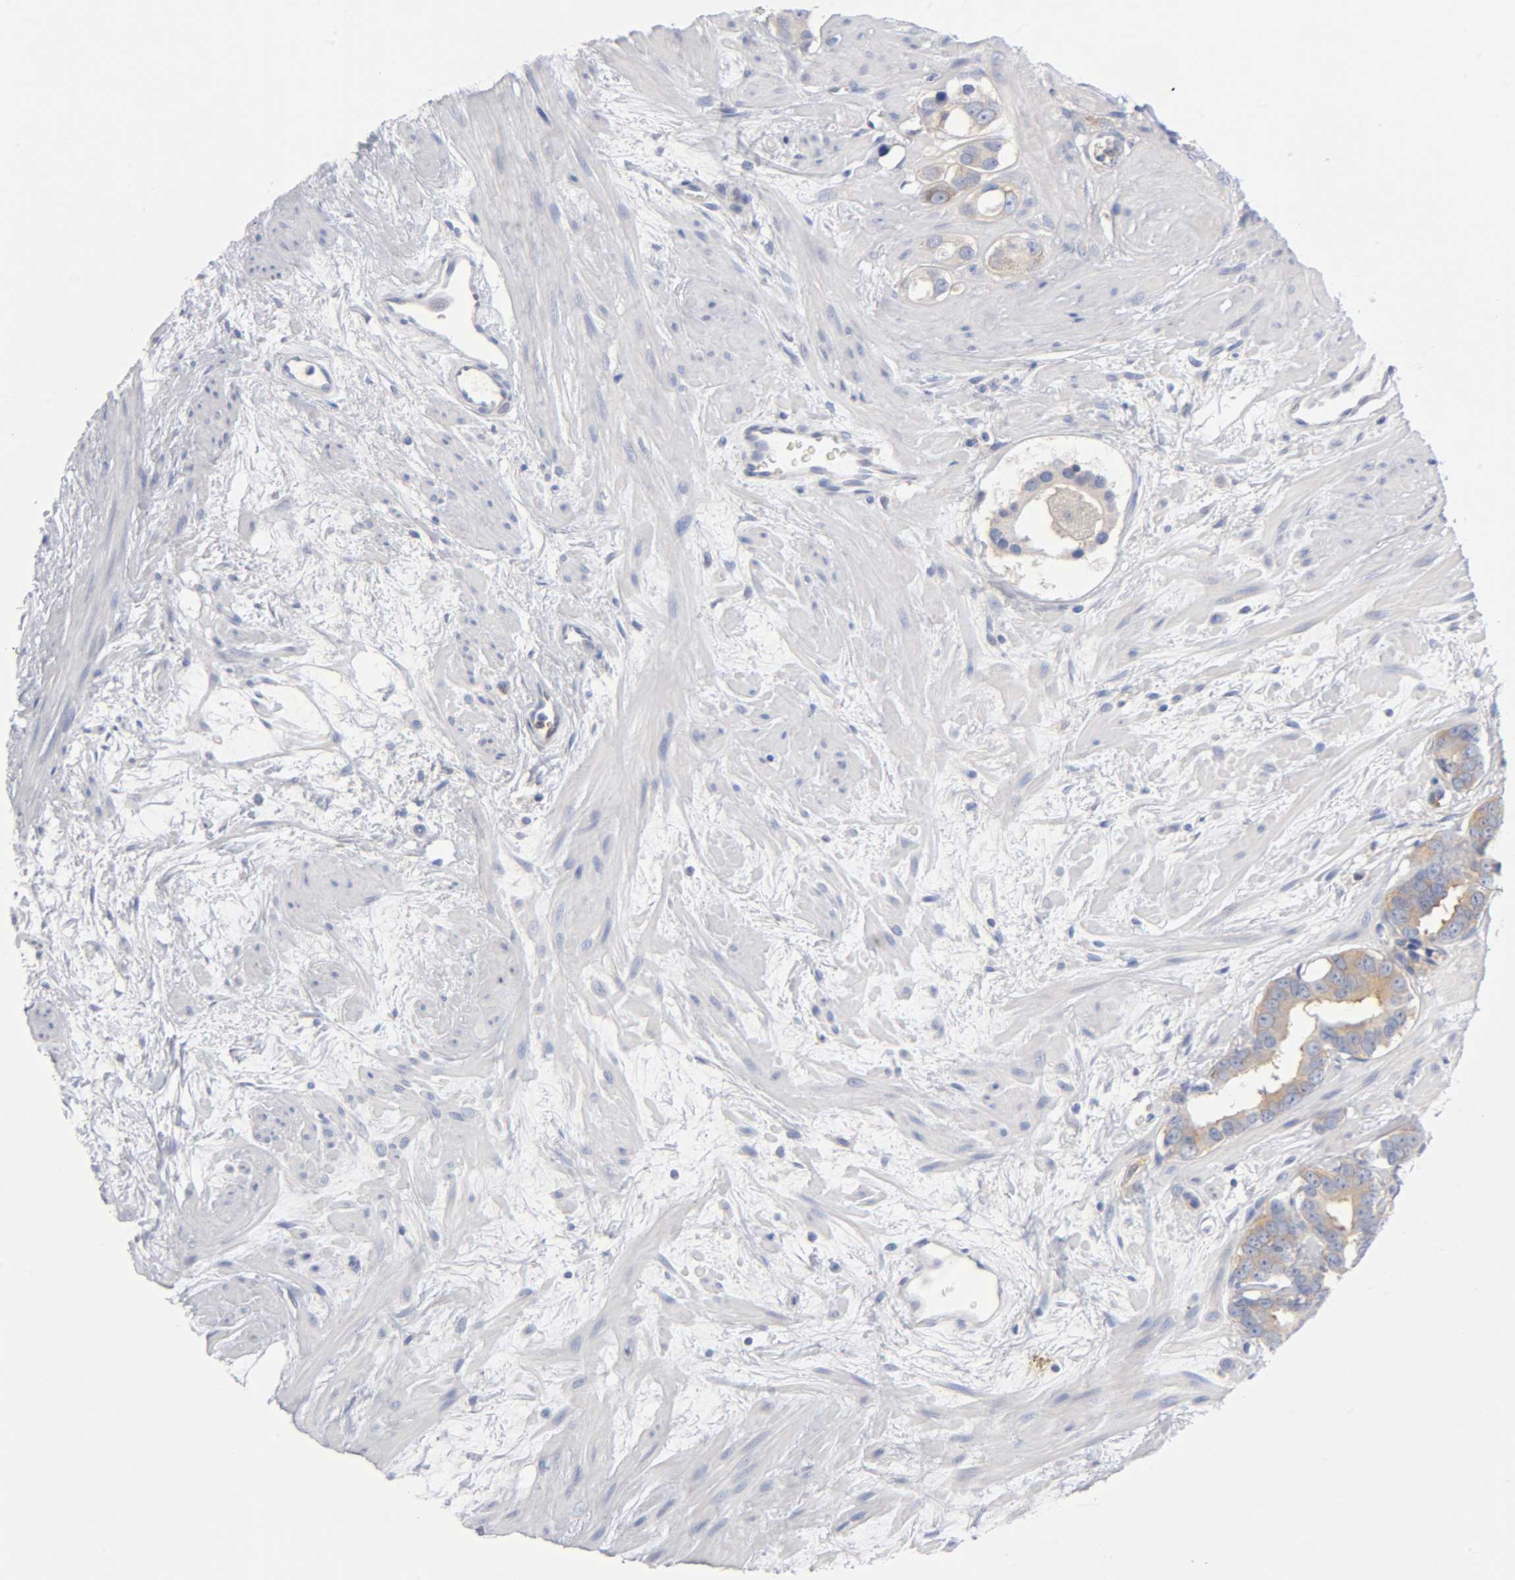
{"staining": {"intensity": "weak", "quantity": "<25%", "location": "cytoplasmic/membranous"}, "tissue": "prostate cancer", "cell_type": "Tumor cells", "image_type": "cancer", "snomed": [{"axis": "morphology", "description": "Adenocarcinoma, Low grade"}, {"axis": "topography", "description": "Prostate"}], "caption": "A micrograph of human prostate cancer (low-grade adenocarcinoma) is negative for staining in tumor cells. Nuclei are stained in blue.", "gene": "CD86", "patient": {"sex": "male", "age": 57}}